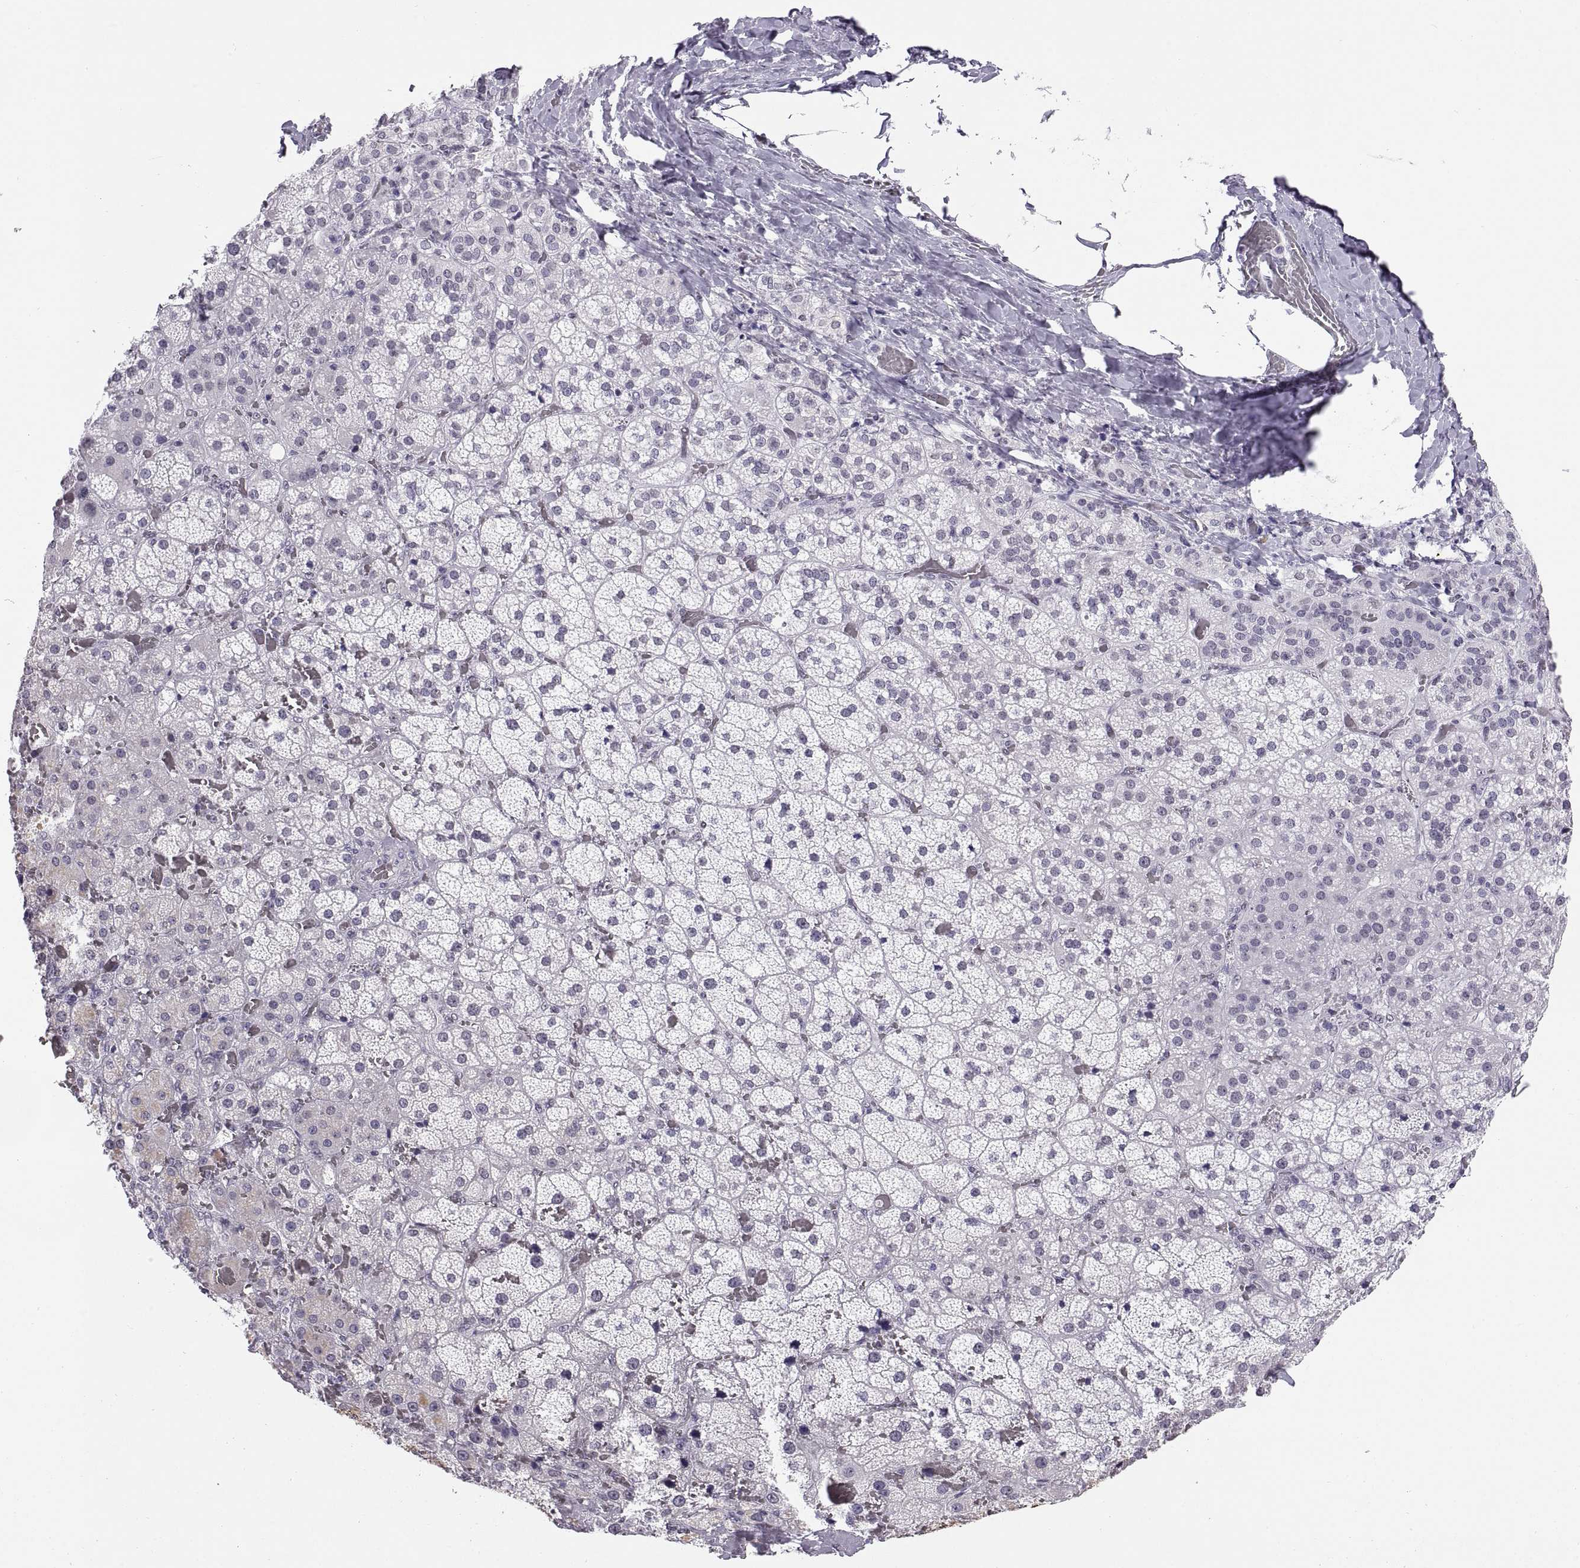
{"staining": {"intensity": "strong", "quantity": "<25%", "location": "cytoplasmic/membranous"}, "tissue": "adrenal gland", "cell_type": "Glandular cells", "image_type": "normal", "snomed": [{"axis": "morphology", "description": "Normal tissue, NOS"}, {"axis": "topography", "description": "Adrenal gland"}], "caption": "An image showing strong cytoplasmic/membranous staining in approximately <25% of glandular cells in benign adrenal gland, as visualized by brown immunohistochemical staining.", "gene": "CARTPT", "patient": {"sex": "male", "age": 57}}